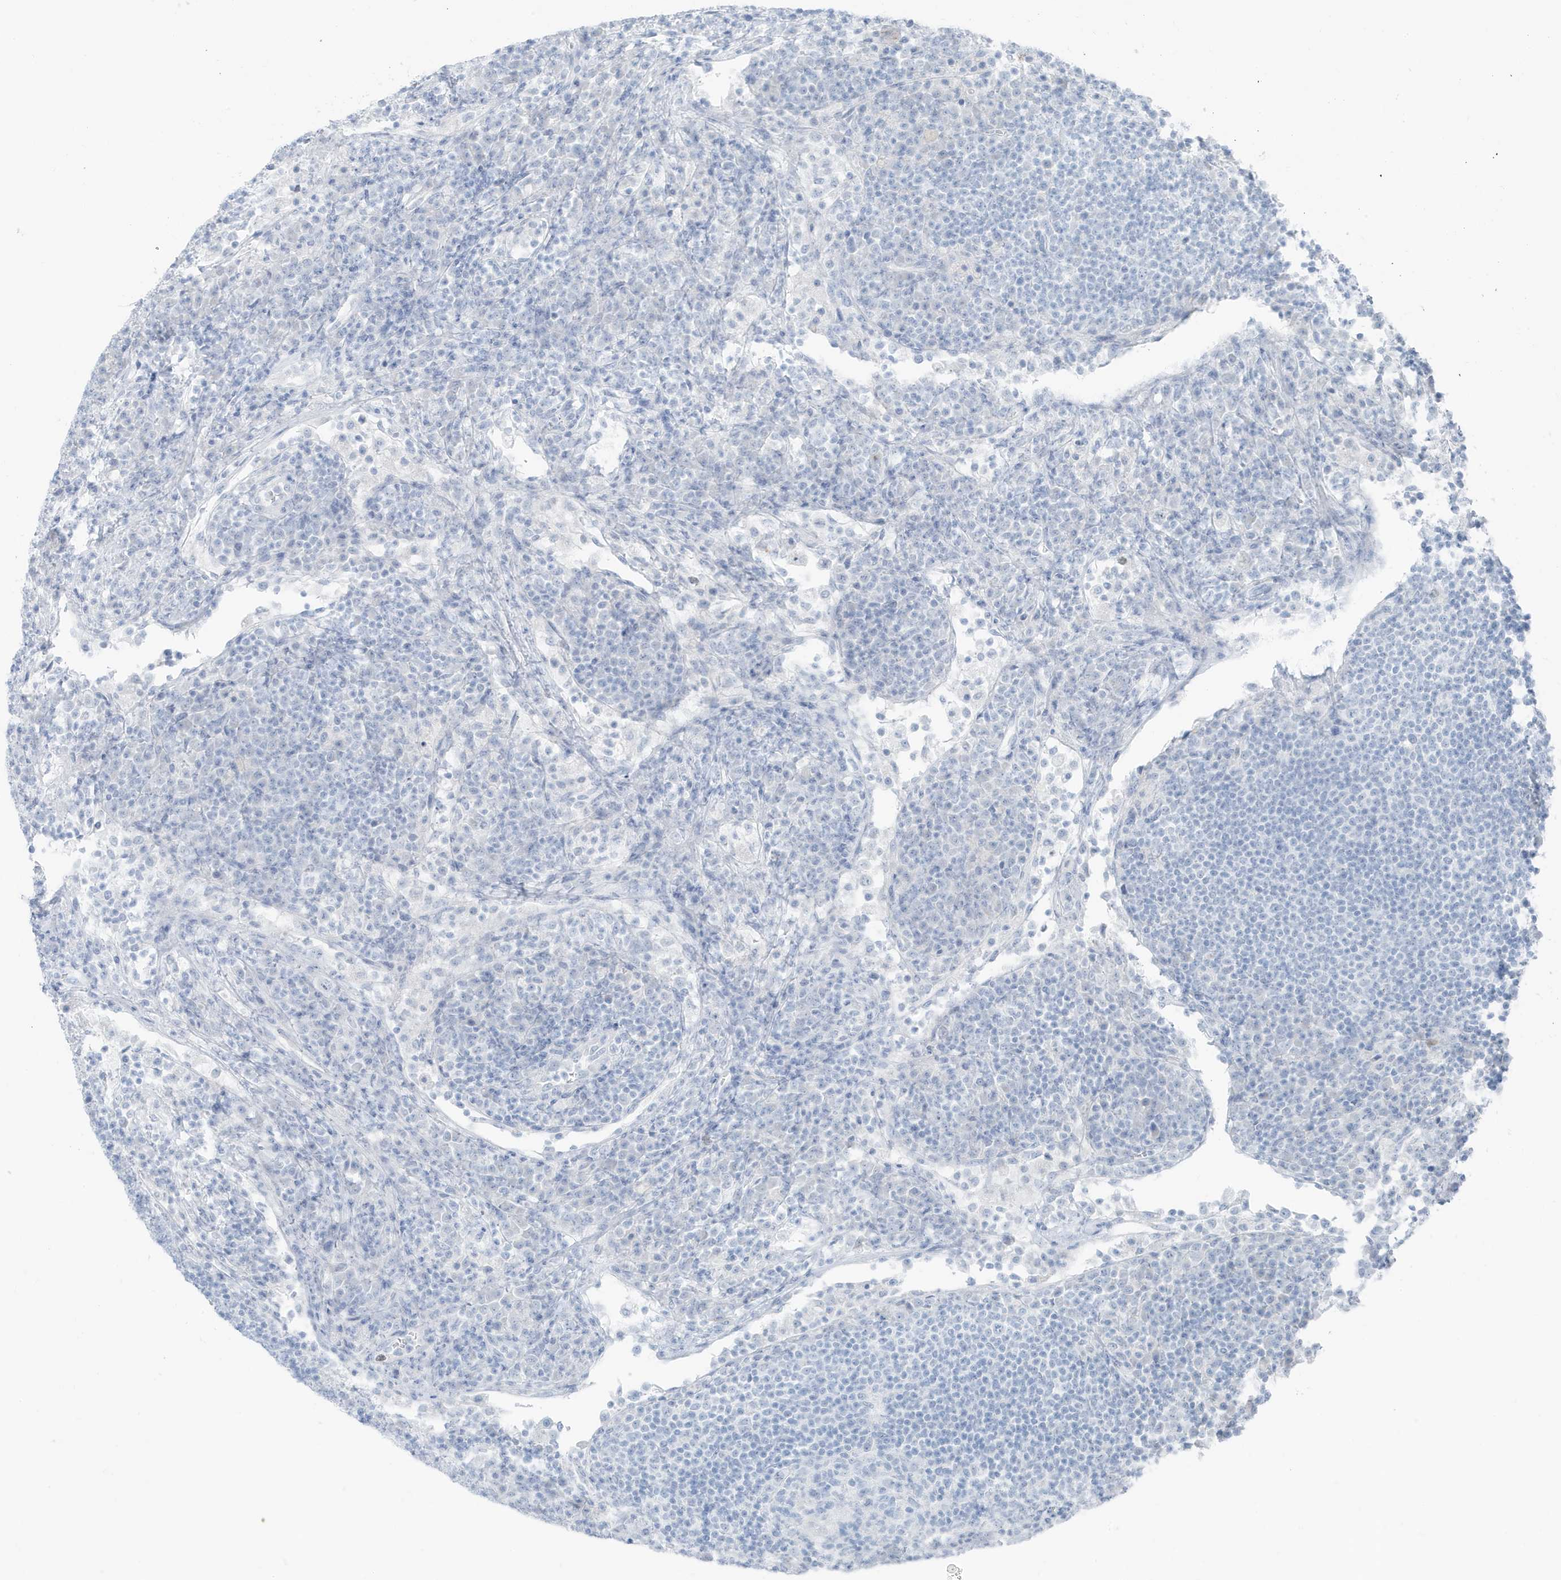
{"staining": {"intensity": "negative", "quantity": "none", "location": "none"}, "tissue": "lymph node", "cell_type": "Germinal center cells", "image_type": "normal", "snomed": [{"axis": "morphology", "description": "Normal tissue, NOS"}, {"axis": "topography", "description": "Lymph node"}], "caption": "Immunohistochemistry (IHC) photomicrograph of unremarkable lymph node: lymph node stained with DAB (3,3'-diaminobenzidine) shows no significant protein expression in germinal center cells.", "gene": "ZFP64", "patient": {"sex": "female", "age": 53}}